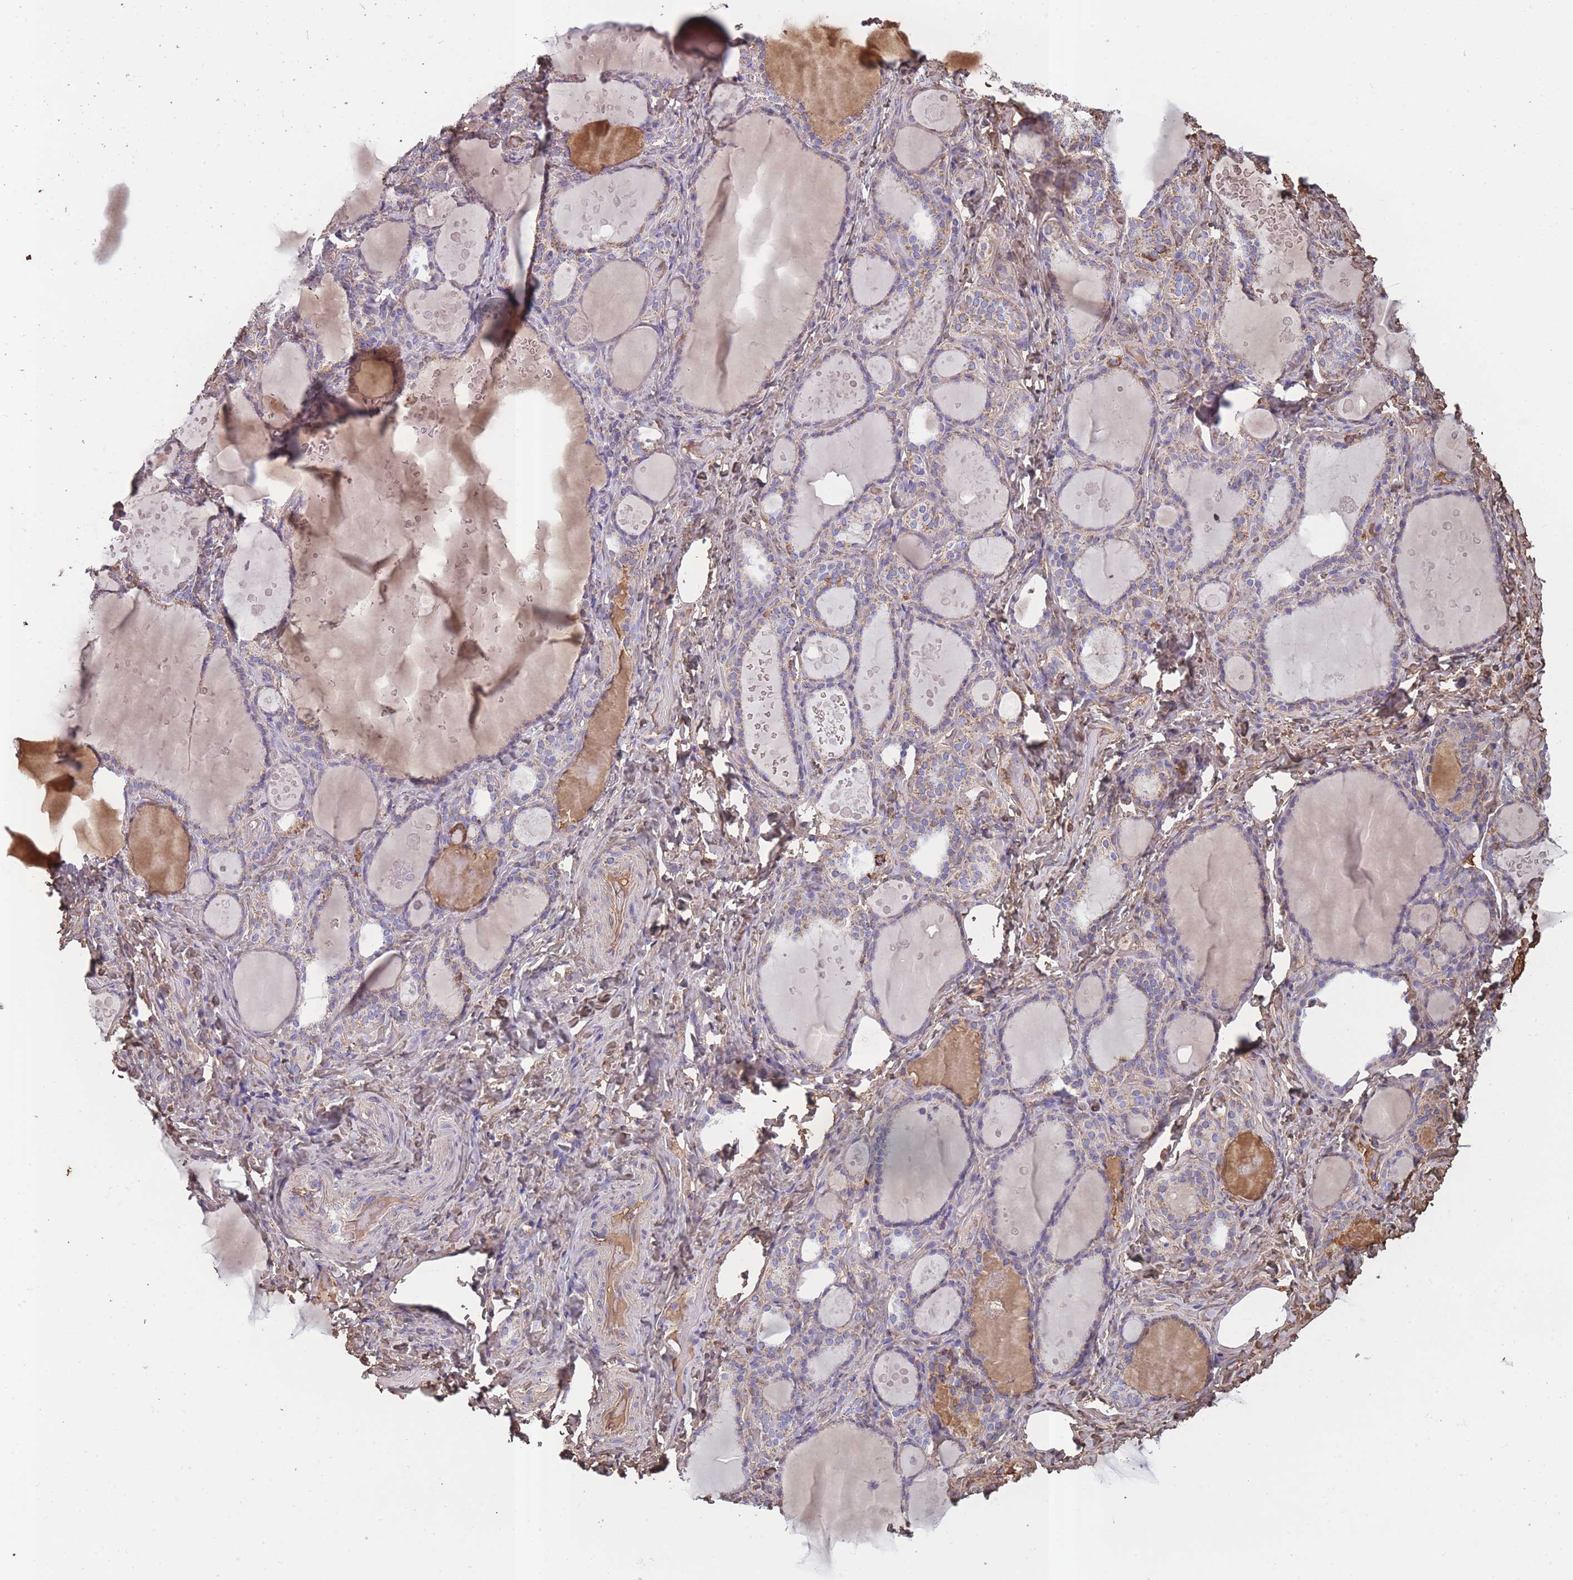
{"staining": {"intensity": "negative", "quantity": "none", "location": "none"}, "tissue": "thyroid gland", "cell_type": "Glandular cells", "image_type": "normal", "snomed": [{"axis": "morphology", "description": "Normal tissue, NOS"}, {"axis": "topography", "description": "Thyroid gland"}], "caption": "IHC micrograph of benign thyroid gland: human thyroid gland stained with DAB (3,3'-diaminobenzidine) reveals no significant protein staining in glandular cells. The staining is performed using DAB (3,3'-diaminobenzidine) brown chromogen with nuclei counter-stained in using hematoxylin.", "gene": "KAT2A", "patient": {"sex": "female", "age": 46}}